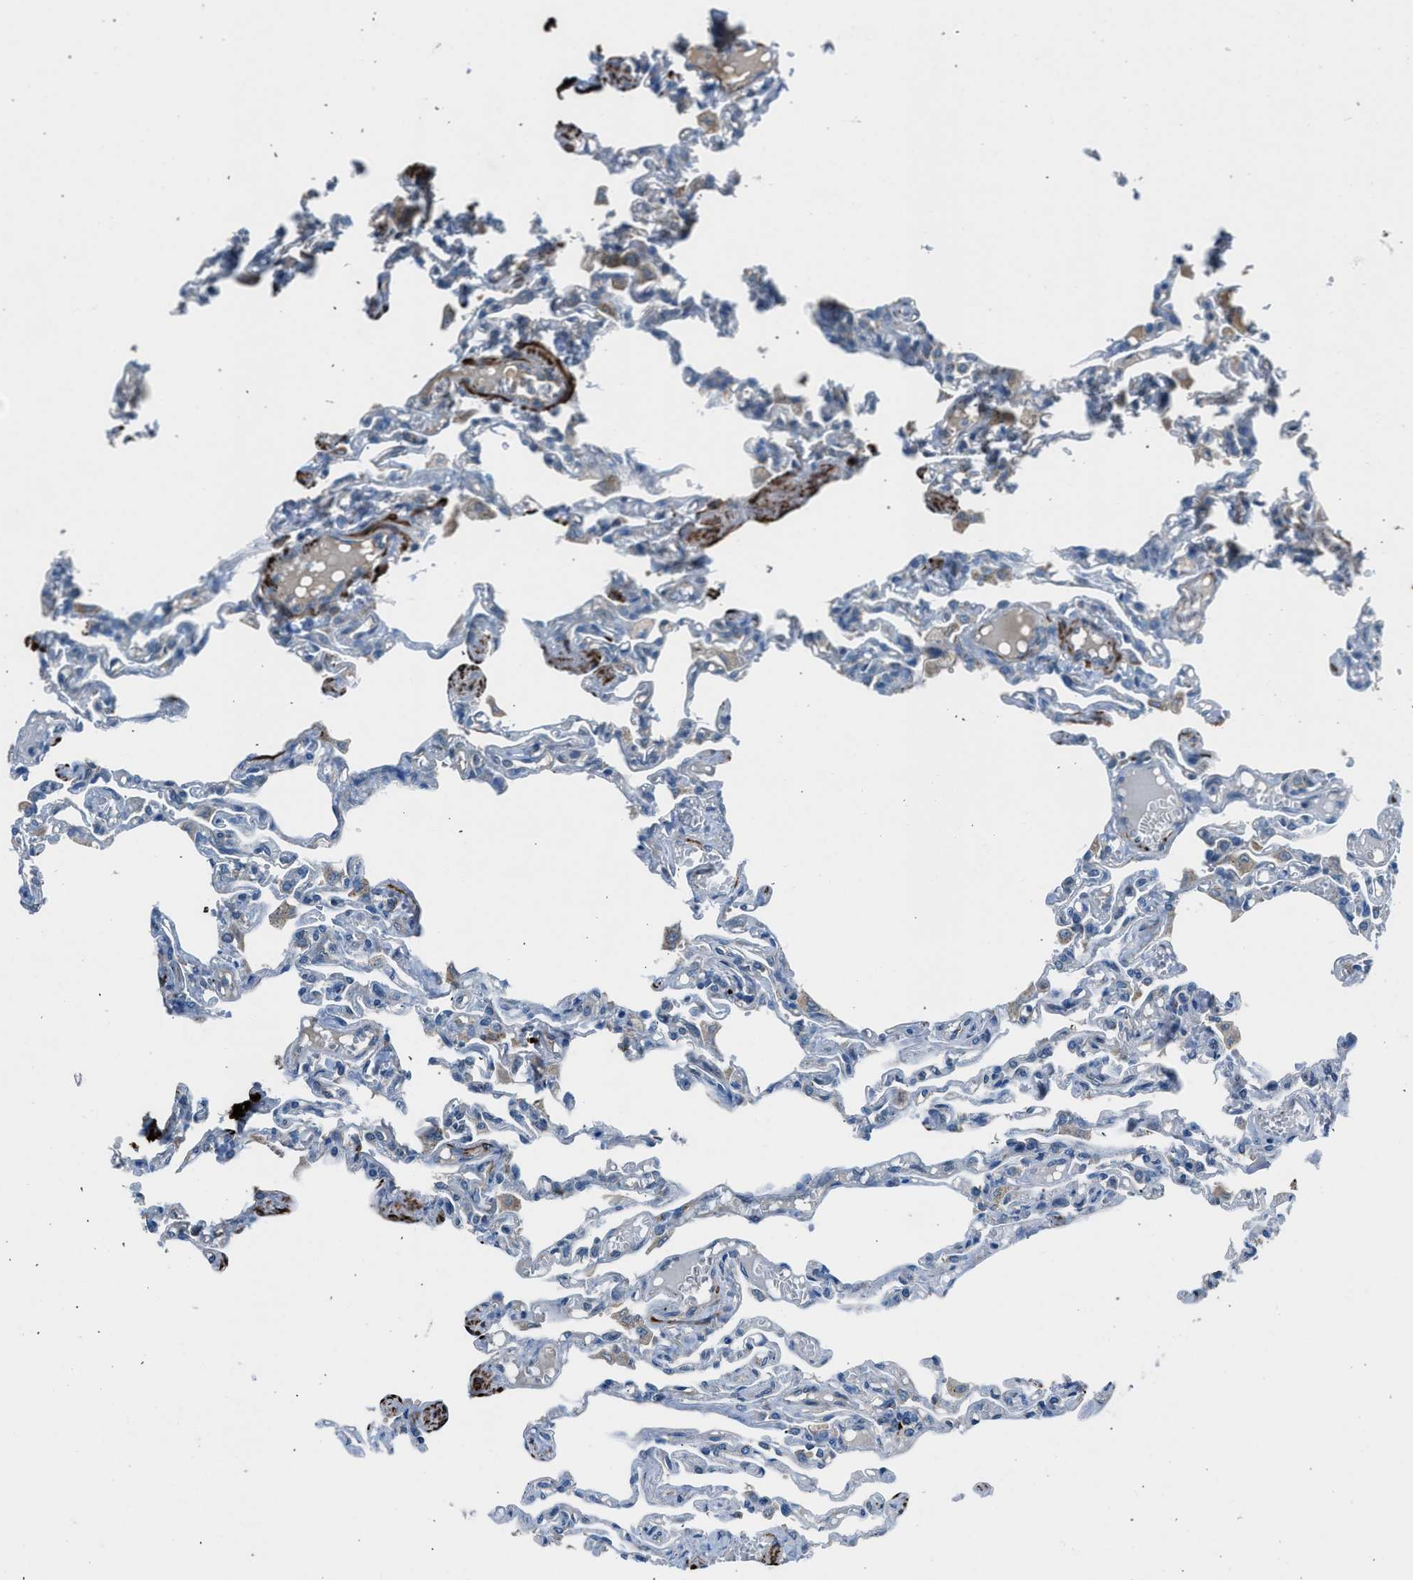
{"staining": {"intensity": "moderate", "quantity": "<25%", "location": "cytoplasmic/membranous"}, "tissue": "lung", "cell_type": "Alveolar cells", "image_type": "normal", "snomed": [{"axis": "morphology", "description": "Normal tissue, NOS"}, {"axis": "topography", "description": "Lung"}], "caption": "Immunohistochemical staining of normal lung reveals low levels of moderate cytoplasmic/membranous positivity in approximately <25% of alveolar cells.", "gene": "LMBR1", "patient": {"sex": "male", "age": 21}}